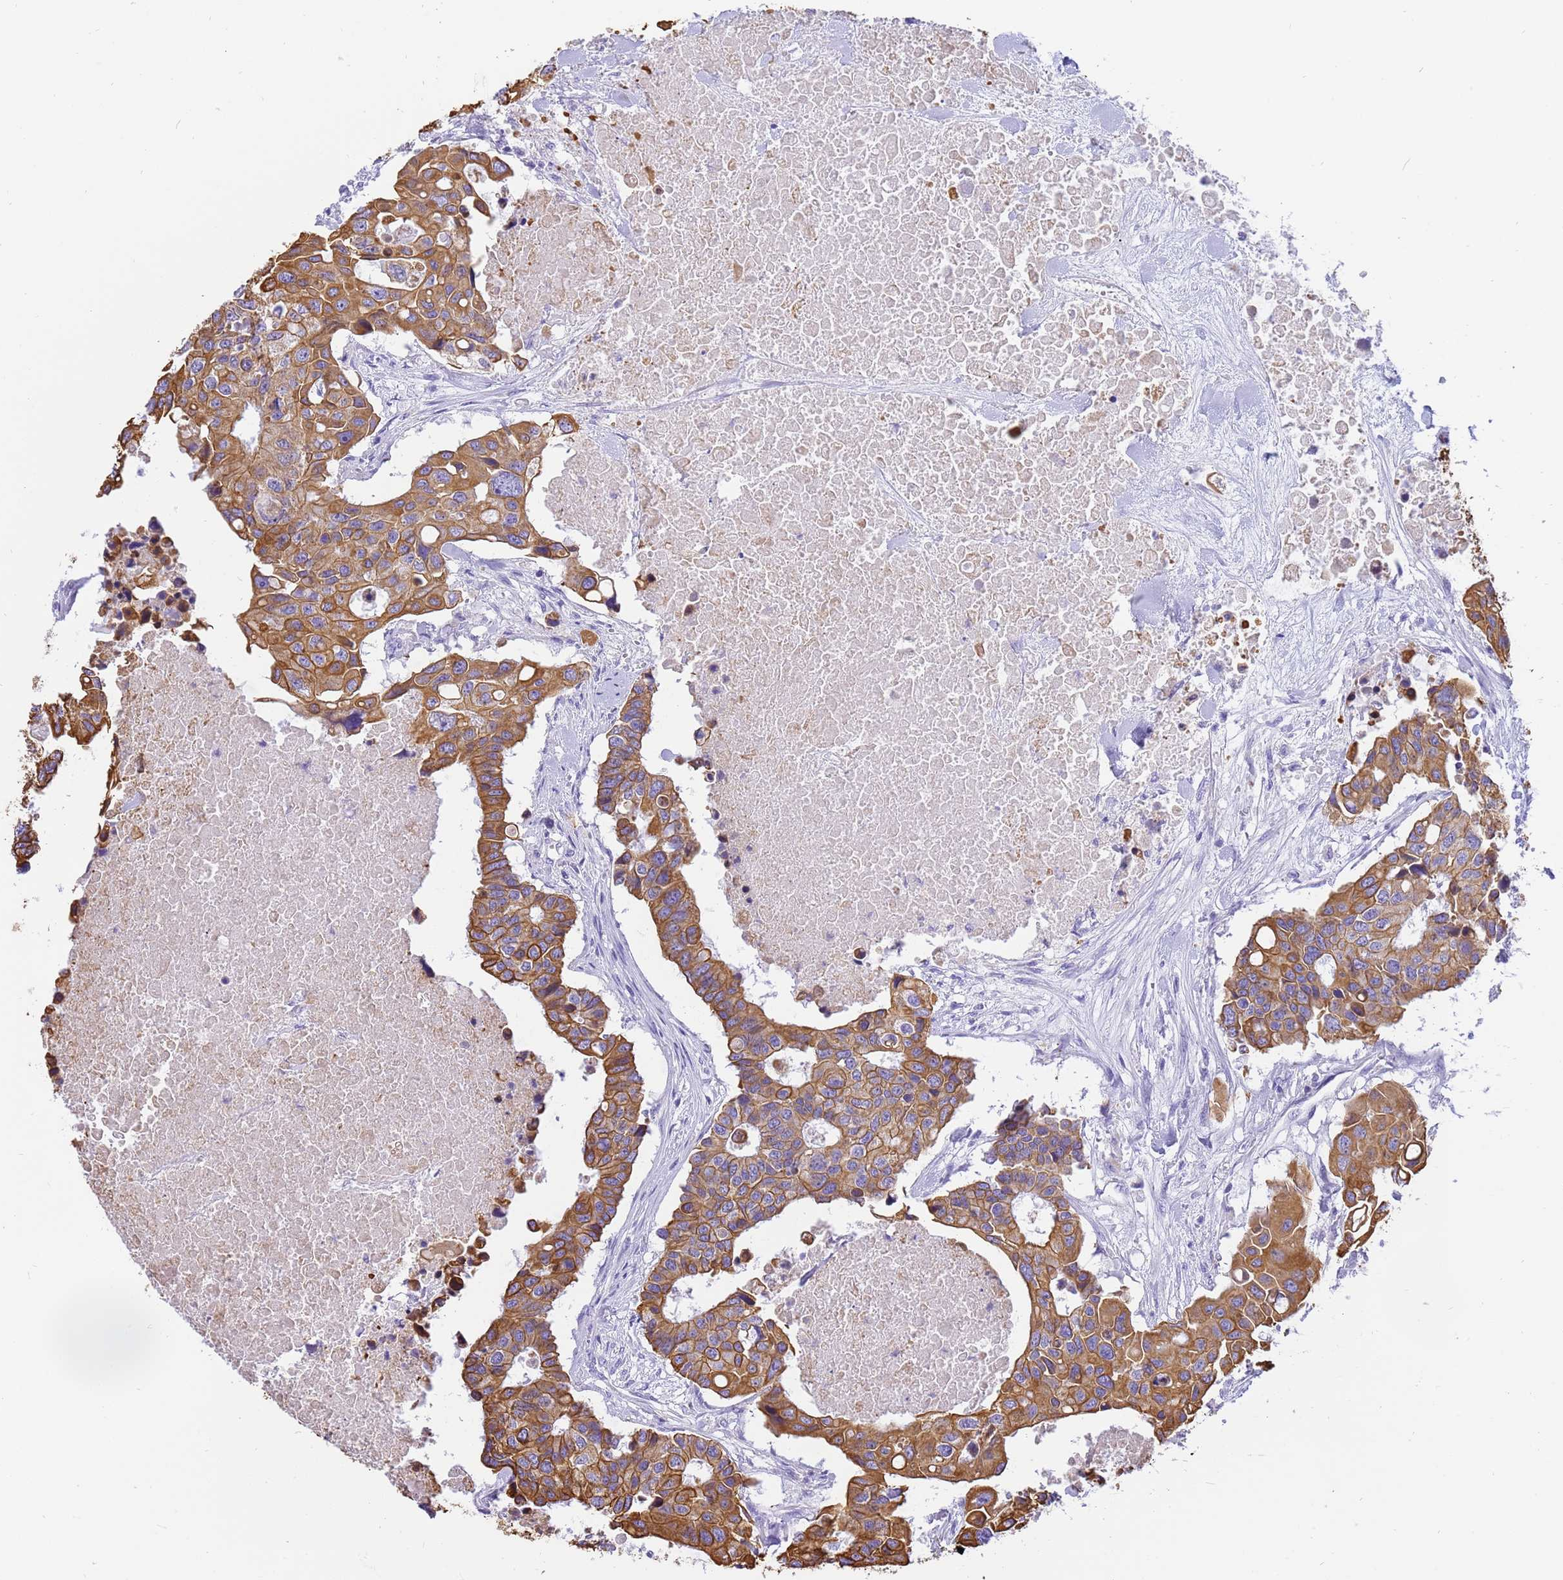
{"staining": {"intensity": "moderate", "quantity": ">75%", "location": "cytoplasmic/membranous"}, "tissue": "colorectal cancer", "cell_type": "Tumor cells", "image_type": "cancer", "snomed": [{"axis": "morphology", "description": "Adenocarcinoma, NOS"}, {"axis": "topography", "description": "Colon"}], "caption": "A micrograph showing moderate cytoplasmic/membranous expression in approximately >75% of tumor cells in colorectal adenocarcinoma, as visualized by brown immunohistochemical staining.", "gene": "PIEZO2", "patient": {"sex": "male", "age": 77}}